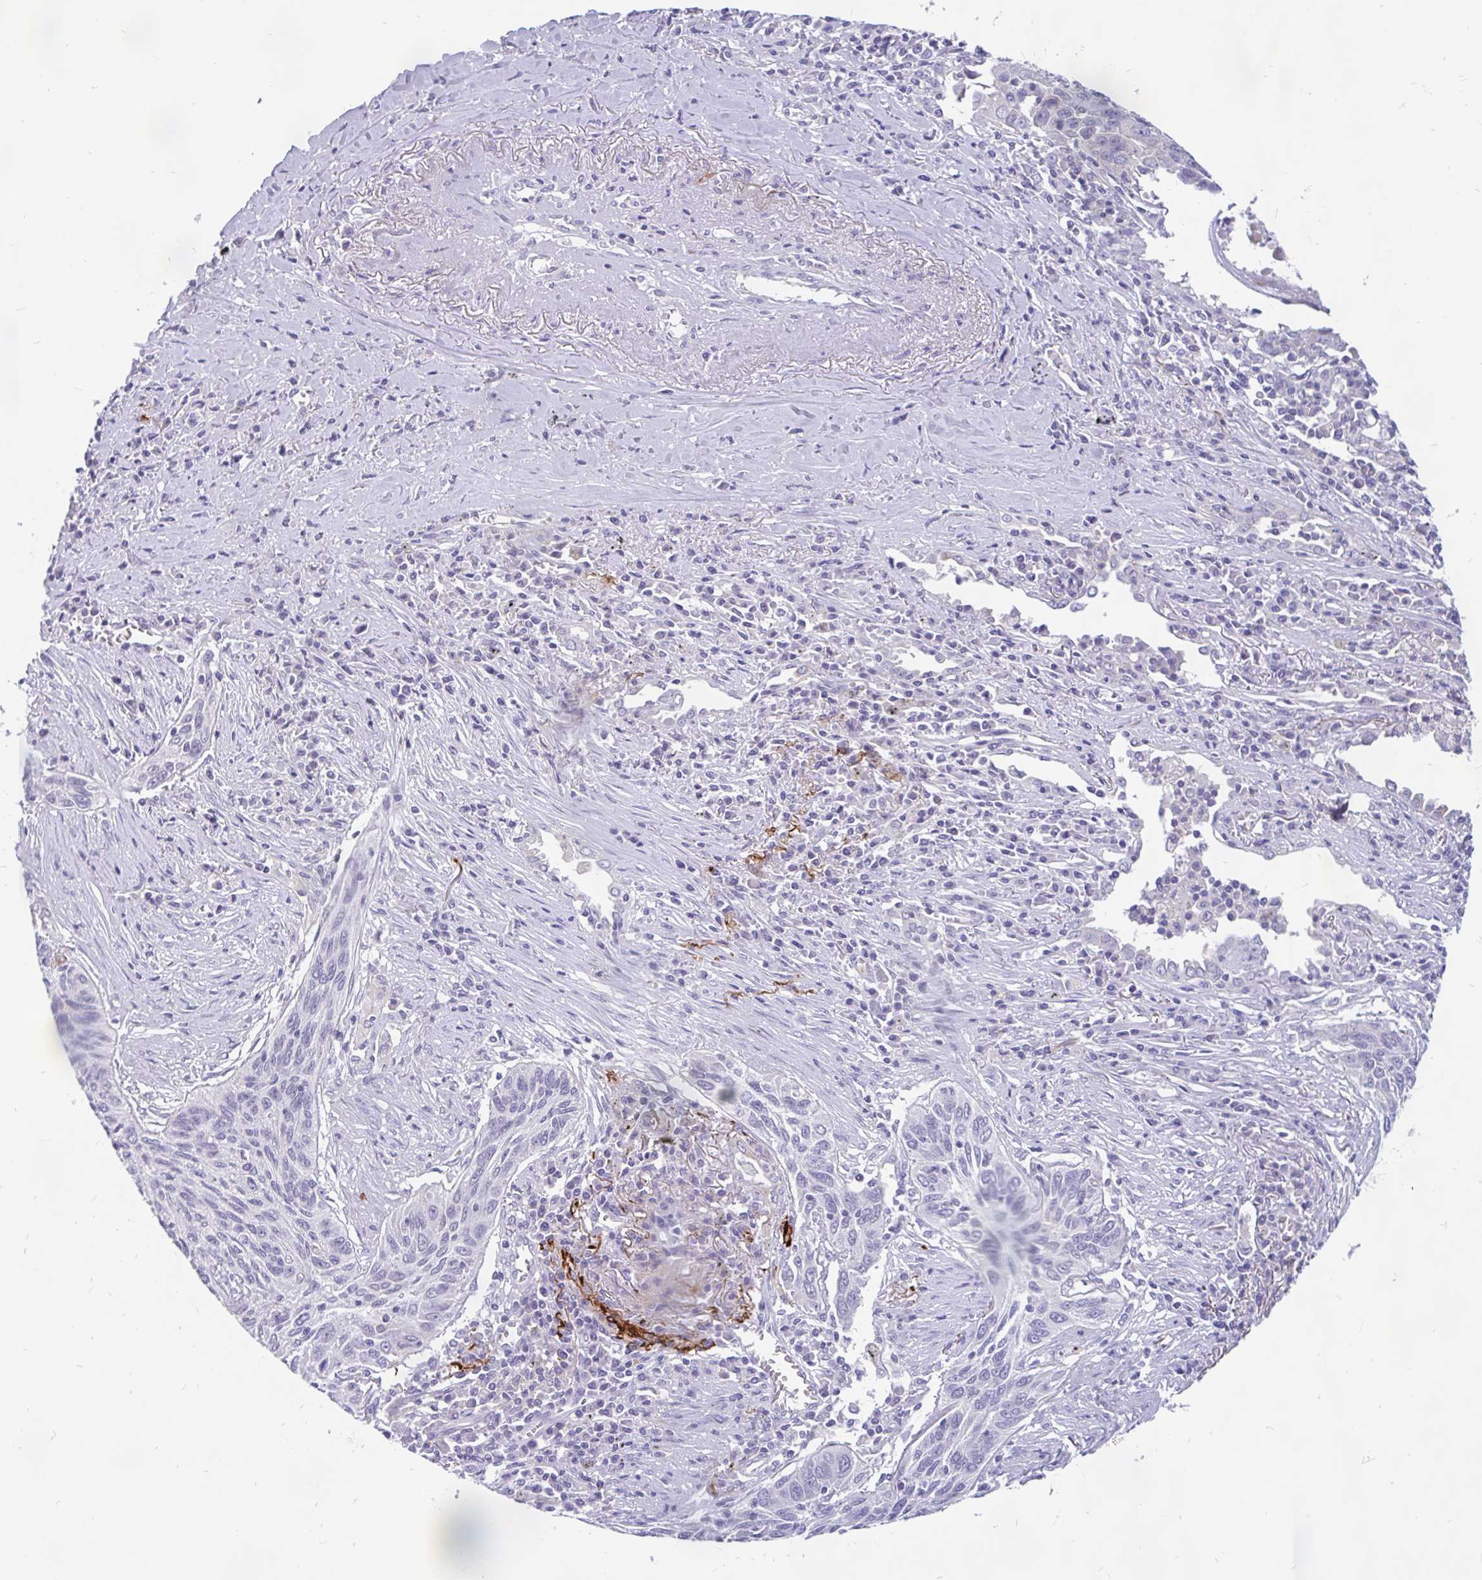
{"staining": {"intensity": "negative", "quantity": "none", "location": "none"}, "tissue": "lung cancer", "cell_type": "Tumor cells", "image_type": "cancer", "snomed": [{"axis": "morphology", "description": "Squamous cell carcinoma, NOS"}, {"axis": "topography", "description": "Lung"}], "caption": "DAB (3,3'-diaminobenzidine) immunohistochemical staining of human lung cancer reveals no significant staining in tumor cells. Nuclei are stained in blue.", "gene": "KIAA2013", "patient": {"sex": "female", "age": 66}}